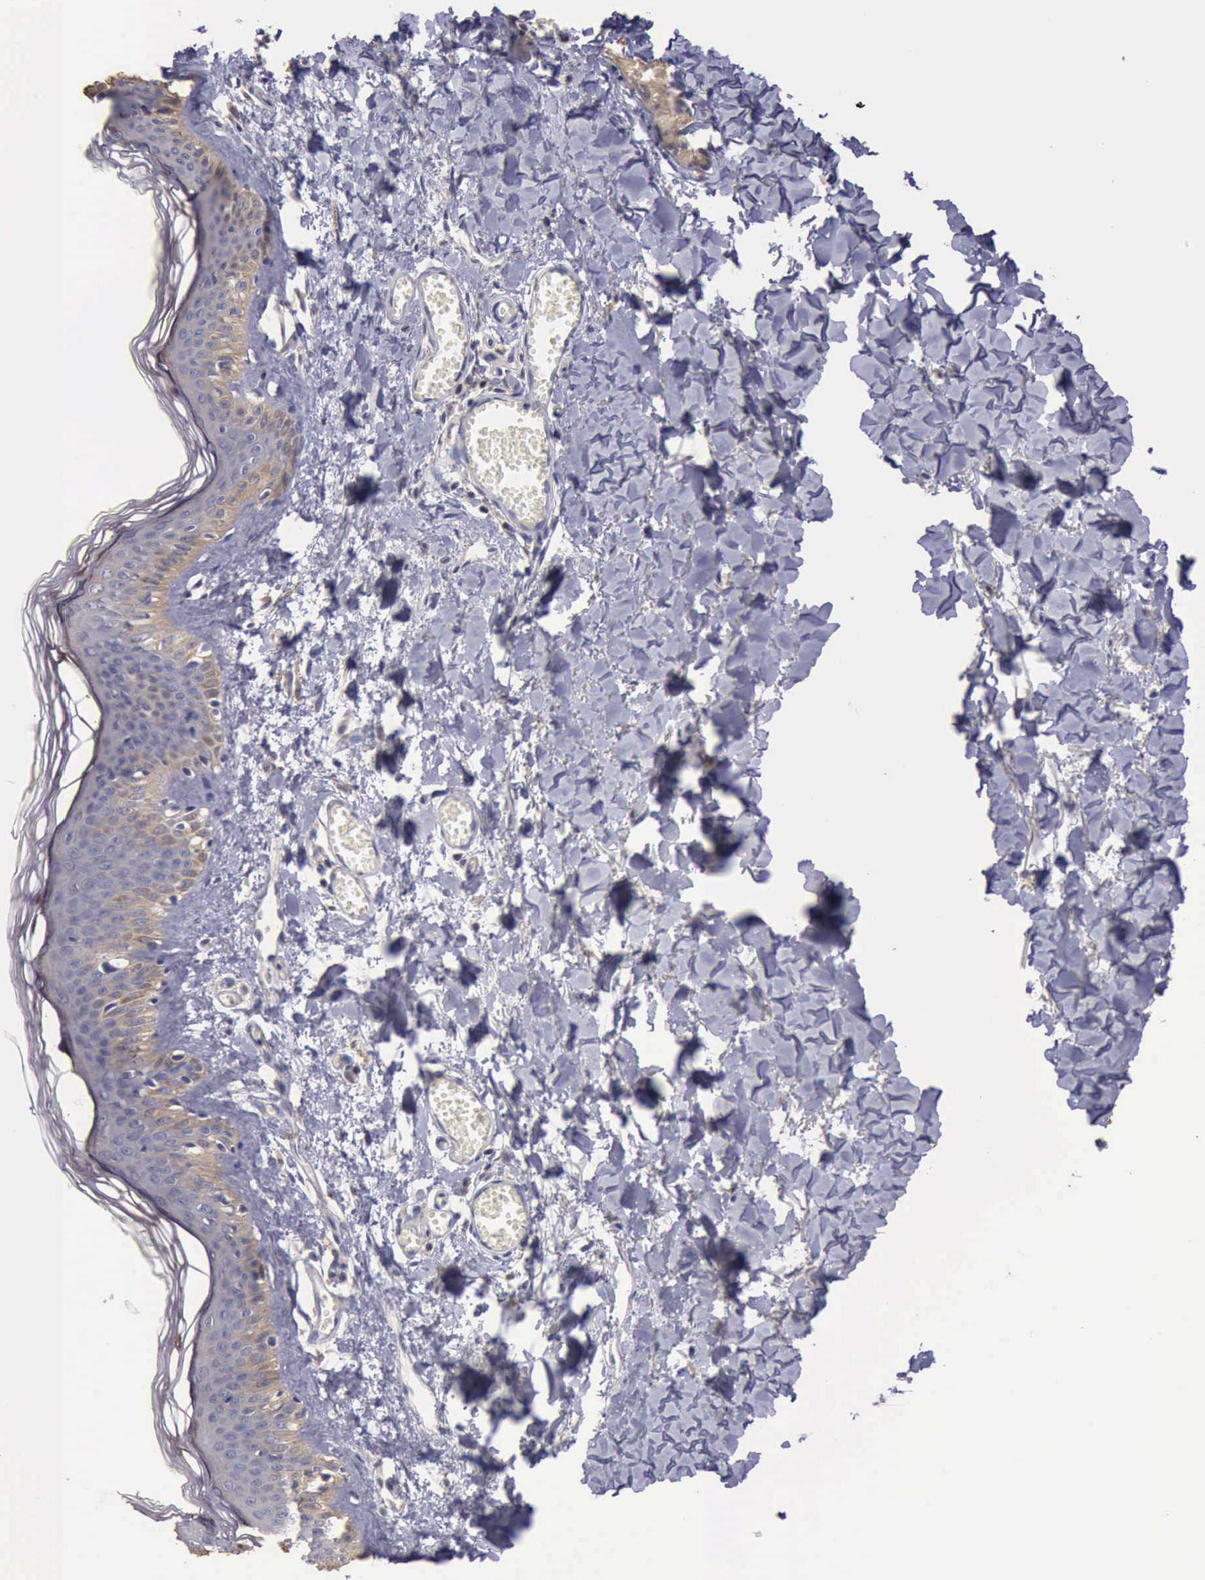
{"staining": {"intensity": "negative", "quantity": "none", "location": "none"}, "tissue": "skin", "cell_type": "Fibroblasts", "image_type": "normal", "snomed": [{"axis": "morphology", "description": "Normal tissue, NOS"}, {"axis": "morphology", "description": "Sarcoma, NOS"}, {"axis": "topography", "description": "Skin"}, {"axis": "topography", "description": "Soft tissue"}], "caption": "IHC micrograph of benign skin: skin stained with DAB reveals no significant protein staining in fibroblasts. Nuclei are stained in blue.", "gene": "RAB39B", "patient": {"sex": "female", "age": 51}}